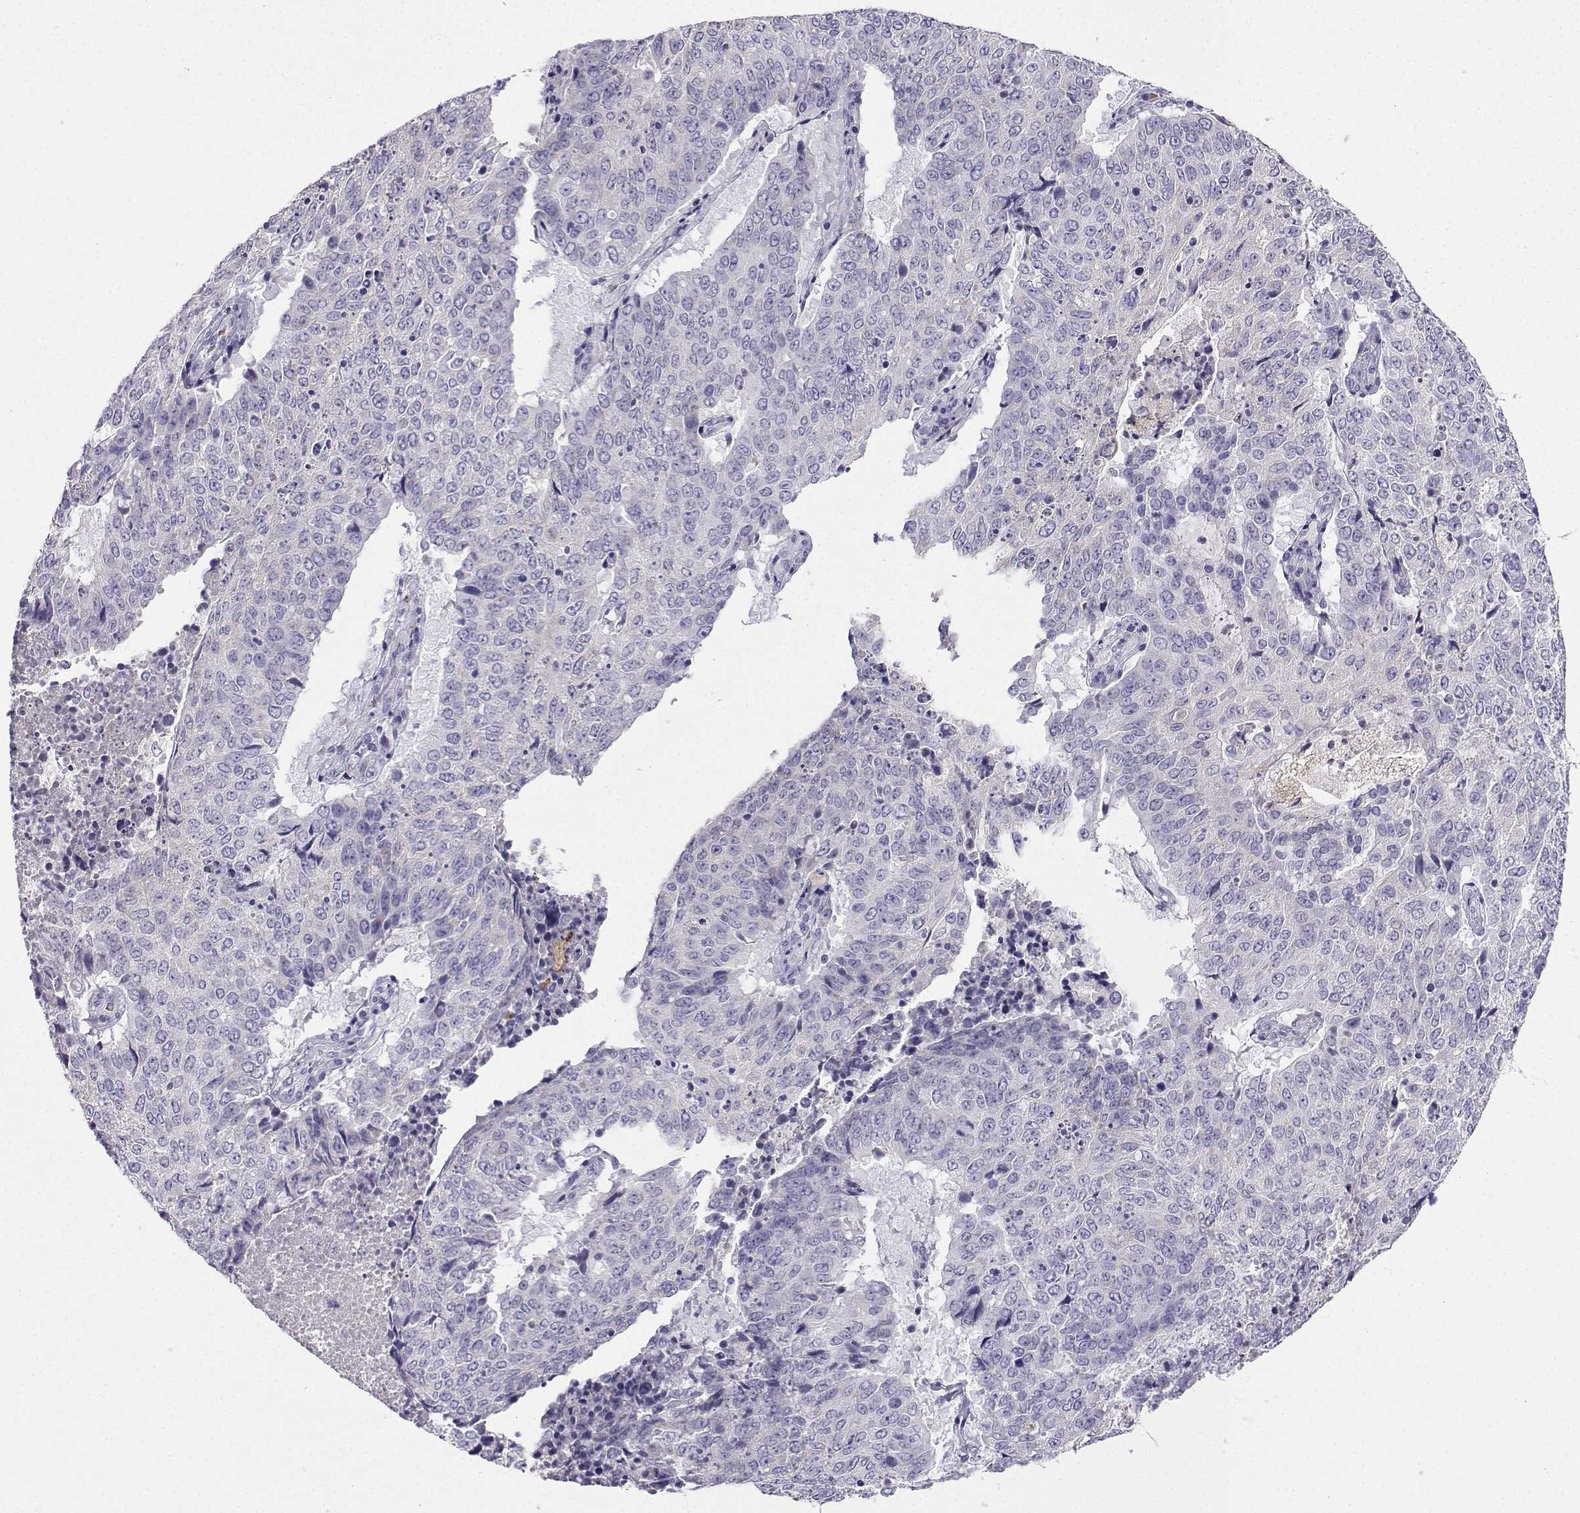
{"staining": {"intensity": "negative", "quantity": "none", "location": "none"}, "tissue": "lung cancer", "cell_type": "Tumor cells", "image_type": "cancer", "snomed": [{"axis": "morphology", "description": "Normal tissue, NOS"}, {"axis": "morphology", "description": "Squamous cell carcinoma, NOS"}, {"axis": "topography", "description": "Bronchus"}, {"axis": "topography", "description": "Lung"}], "caption": "DAB immunohistochemical staining of human squamous cell carcinoma (lung) displays no significant expression in tumor cells.", "gene": "LINGO1", "patient": {"sex": "male", "age": 64}}